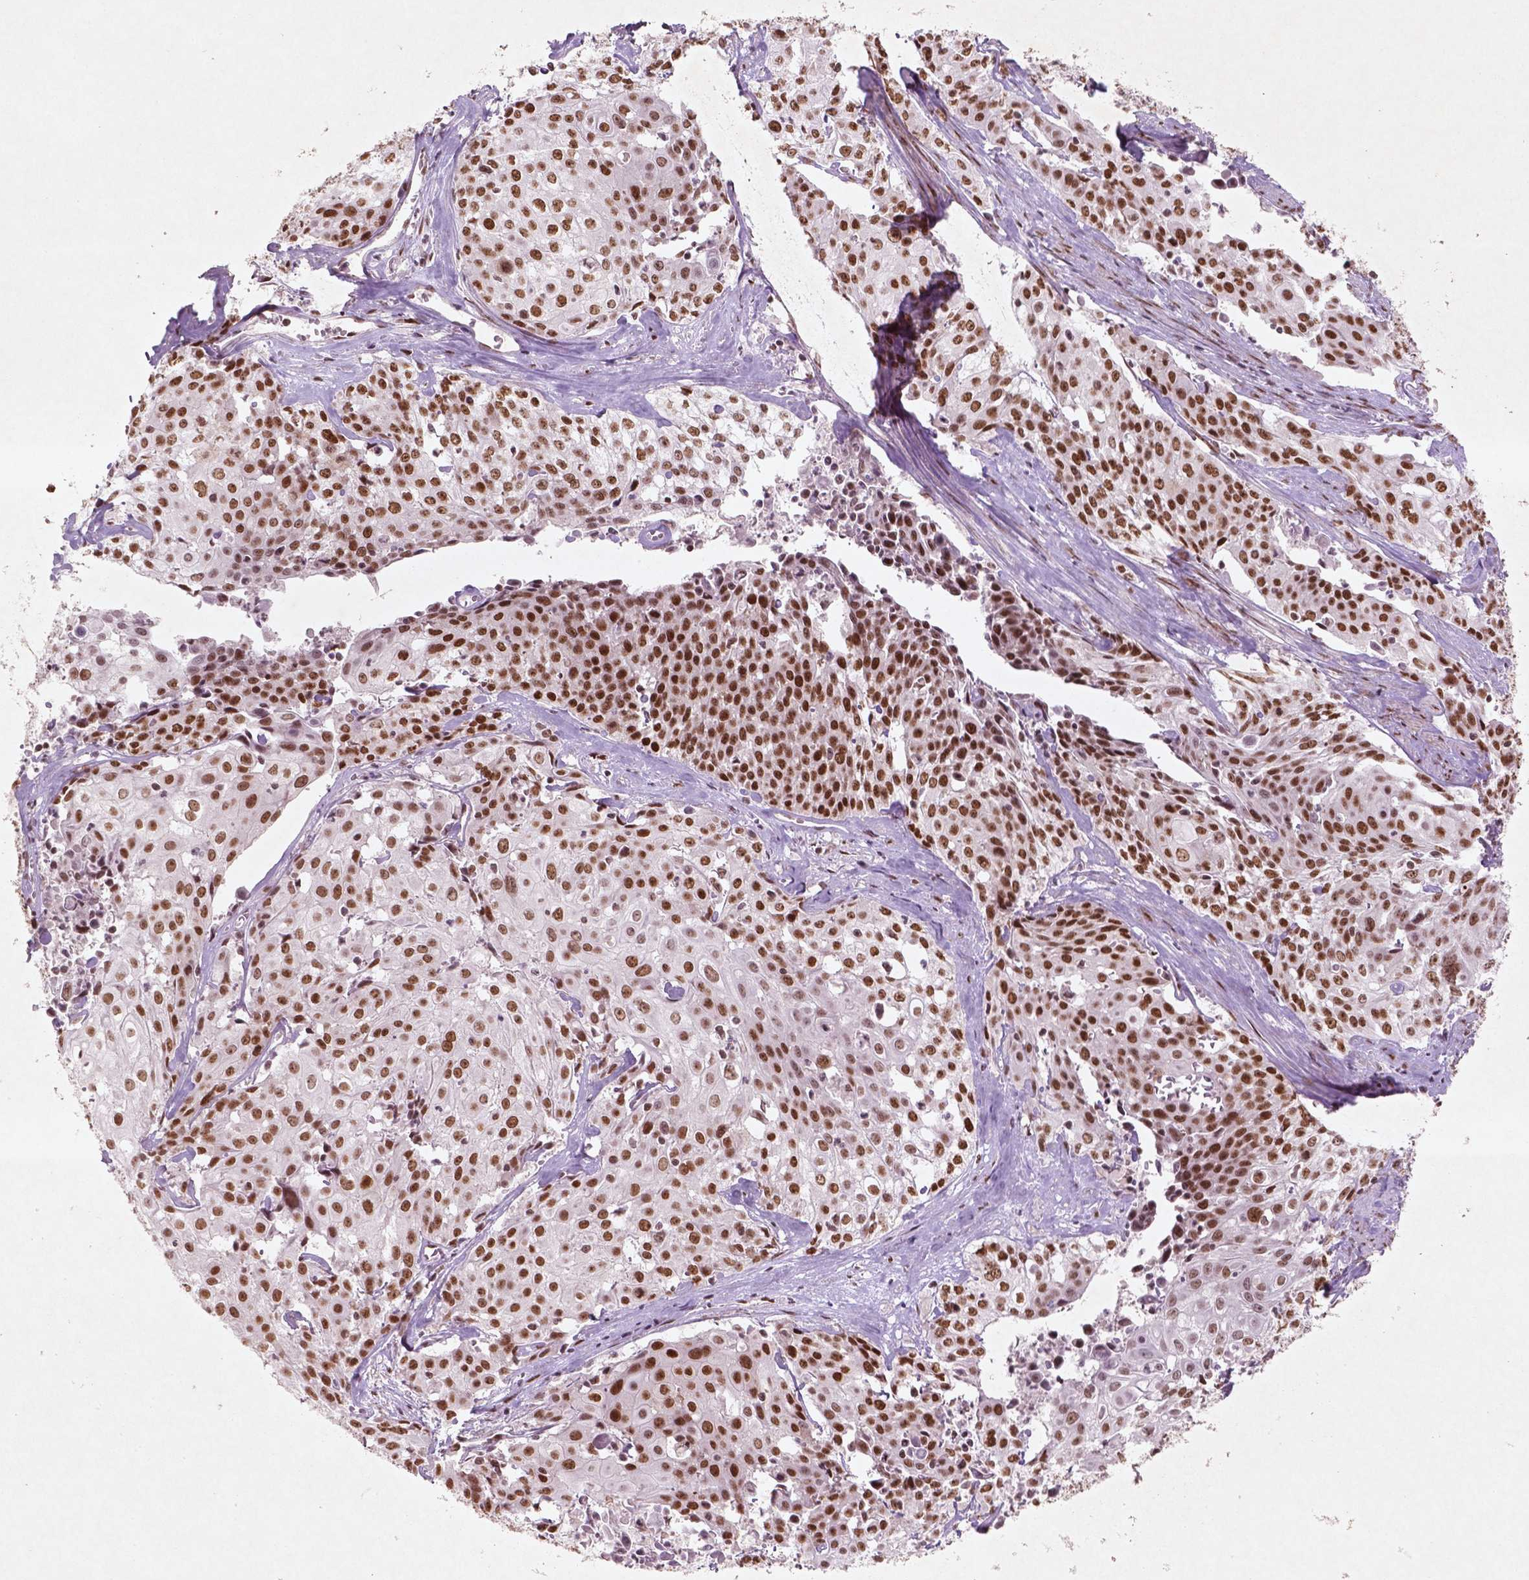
{"staining": {"intensity": "strong", "quantity": ">75%", "location": "nuclear"}, "tissue": "cervical cancer", "cell_type": "Tumor cells", "image_type": "cancer", "snomed": [{"axis": "morphology", "description": "Squamous cell carcinoma, NOS"}, {"axis": "topography", "description": "Cervix"}], "caption": "High-magnification brightfield microscopy of cervical cancer stained with DAB (3,3'-diaminobenzidine) (brown) and counterstained with hematoxylin (blue). tumor cells exhibit strong nuclear expression is present in approximately>75% of cells.", "gene": "HMG20B", "patient": {"sex": "female", "age": 39}}